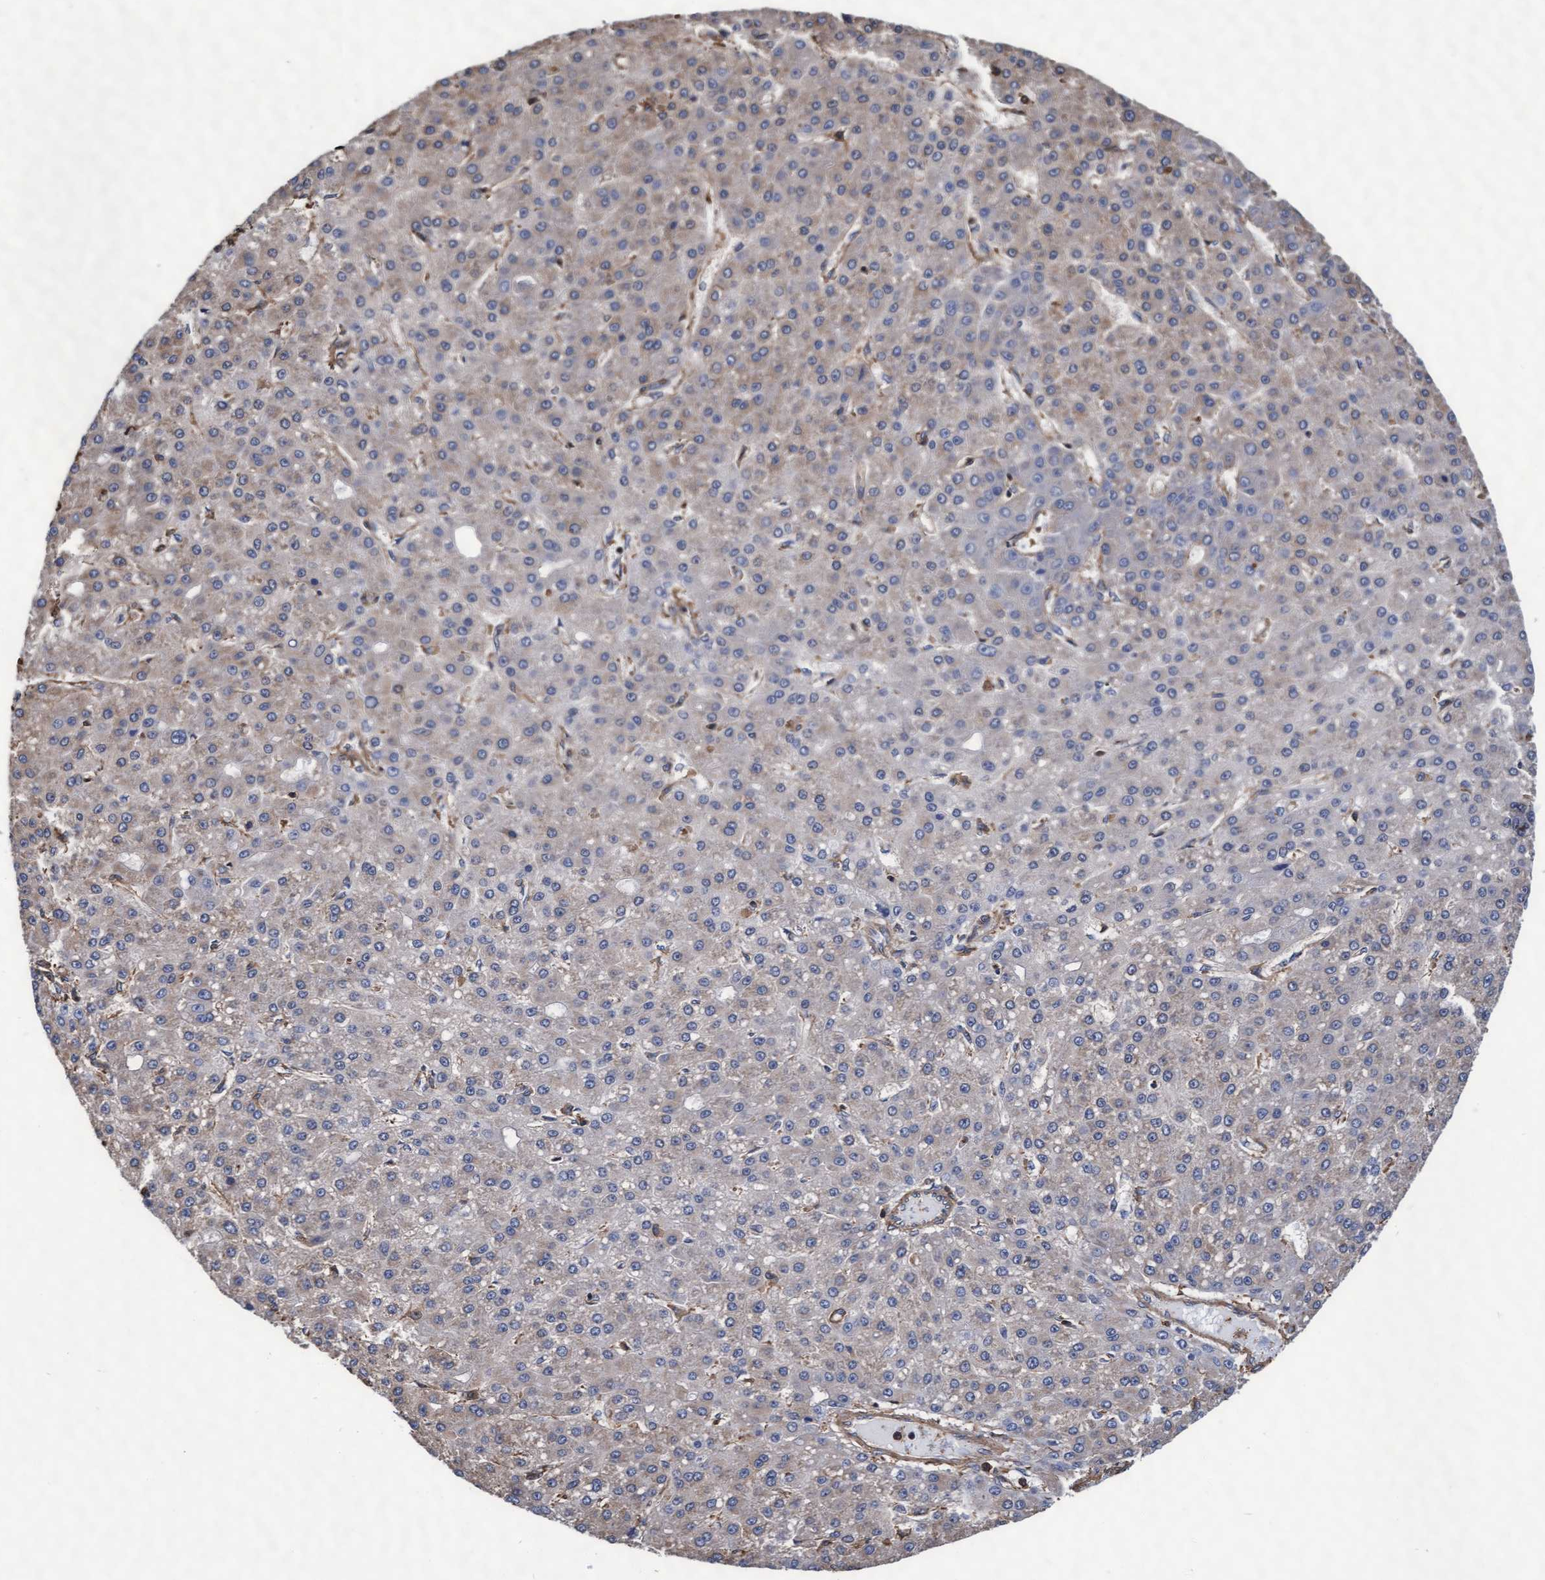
{"staining": {"intensity": "weak", "quantity": "<25%", "location": "cytoplasmic/membranous"}, "tissue": "liver cancer", "cell_type": "Tumor cells", "image_type": "cancer", "snomed": [{"axis": "morphology", "description": "Carcinoma, Hepatocellular, NOS"}, {"axis": "topography", "description": "Liver"}], "caption": "Immunohistochemical staining of human liver cancer (hepatocellular carcinoma) reveals no significant positivity in tumor cells. (DAB (3,3'-diaminobenzidine) IHC, high magnification).", "gene": "GRHPR", "patient": {"sex": "male", "age": 67}}